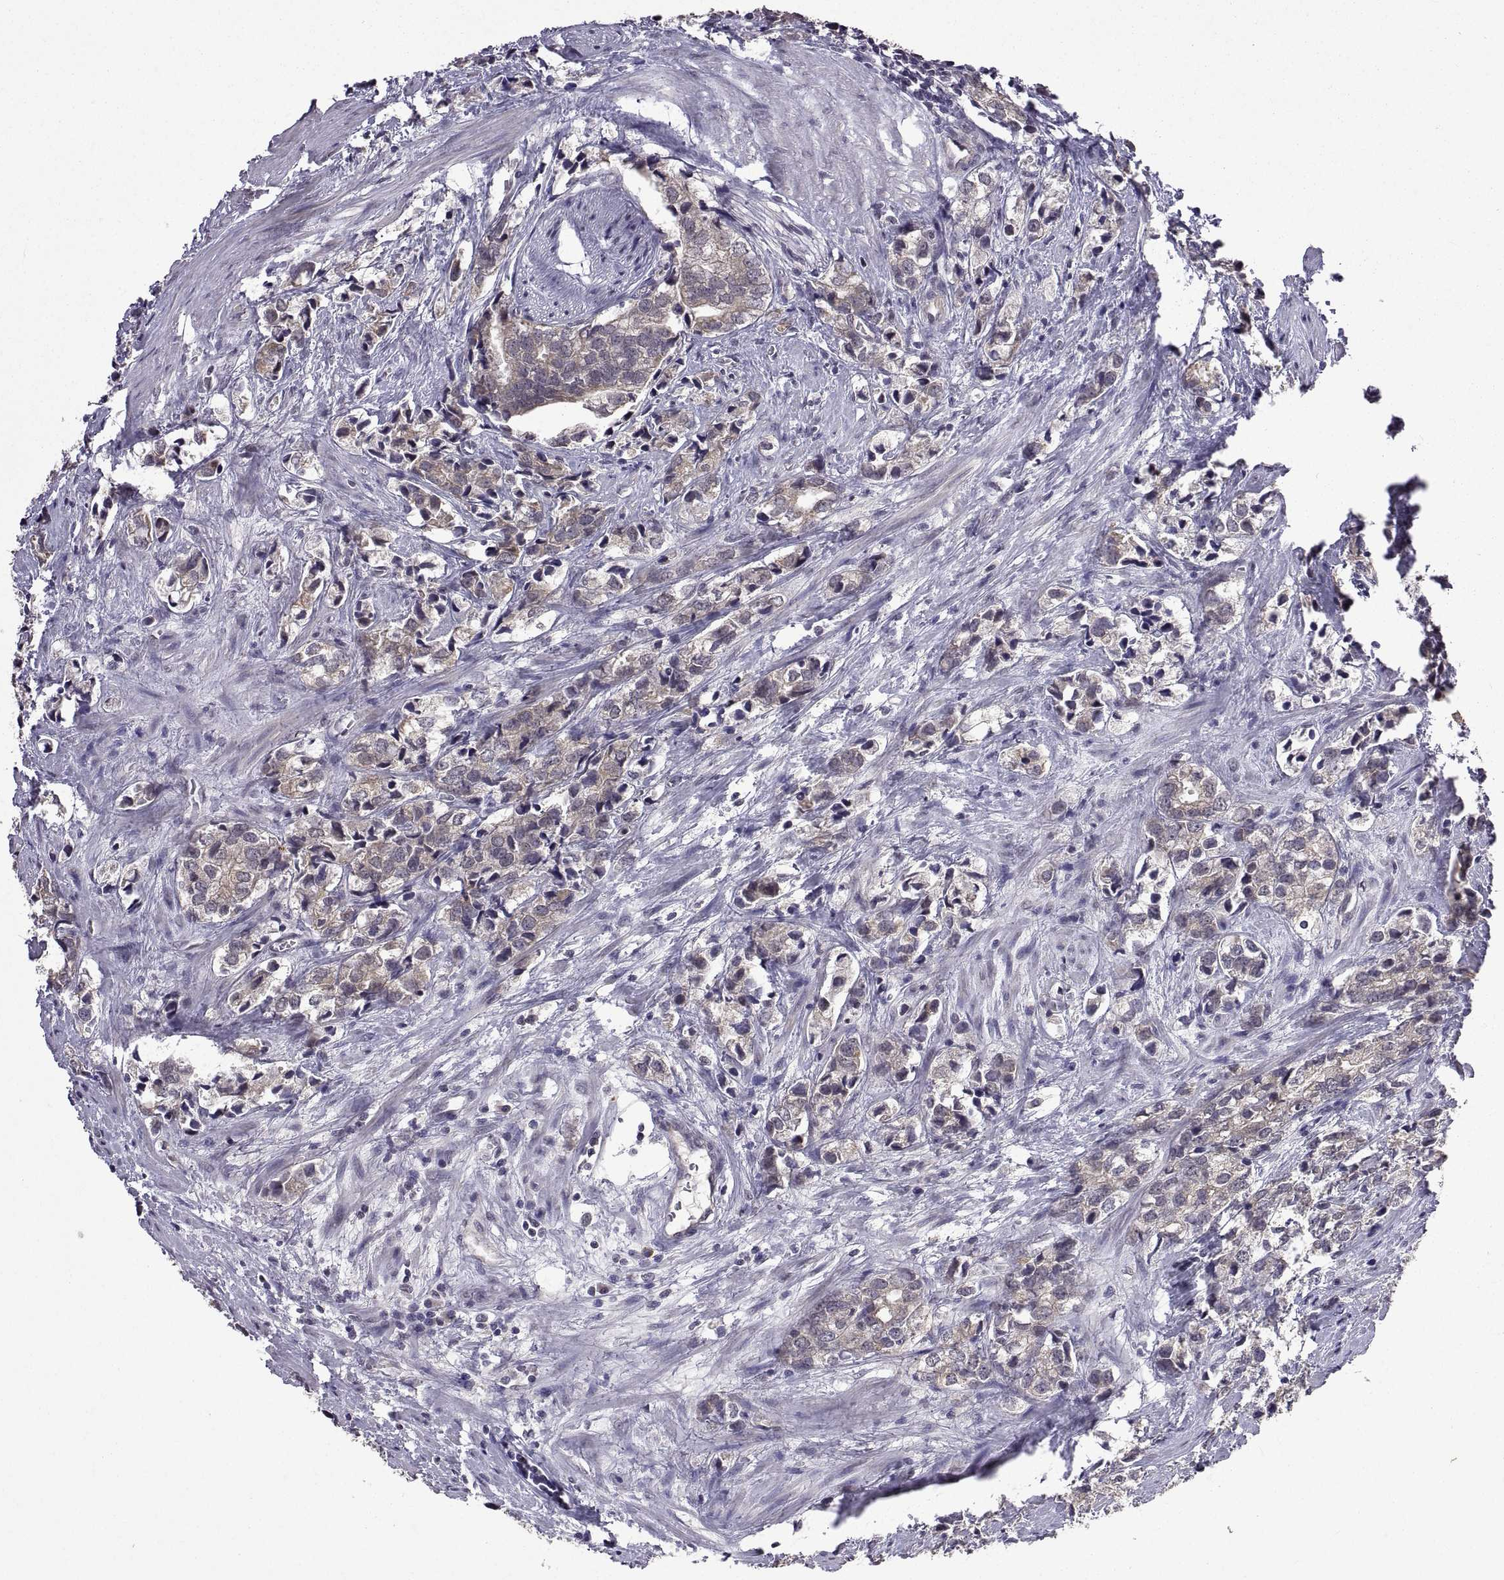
{"staining": {"intensity": "weak", "quantity": "25%-75%", "location": "cytoplasmic/membranous"}, "tissue": "prostate cancer", "cell_type": "Tumor cells", "image_type": "cancer", "snomed": [{"axis": "morphology", "description": "Adenocarcinoma, NOS"}, {"axis": "topography", "description": "Prostate and seminal vesicle, NOS"}], "caption": "Human prostate cancer (adenocarcinoma) stained with a brown dye displays weak cytoplasmic/membranous positive expression in approximately 25%-75% of tumor cells.", "gene": "LAMA1", "patient": {"sex": "male", "age": 63}}